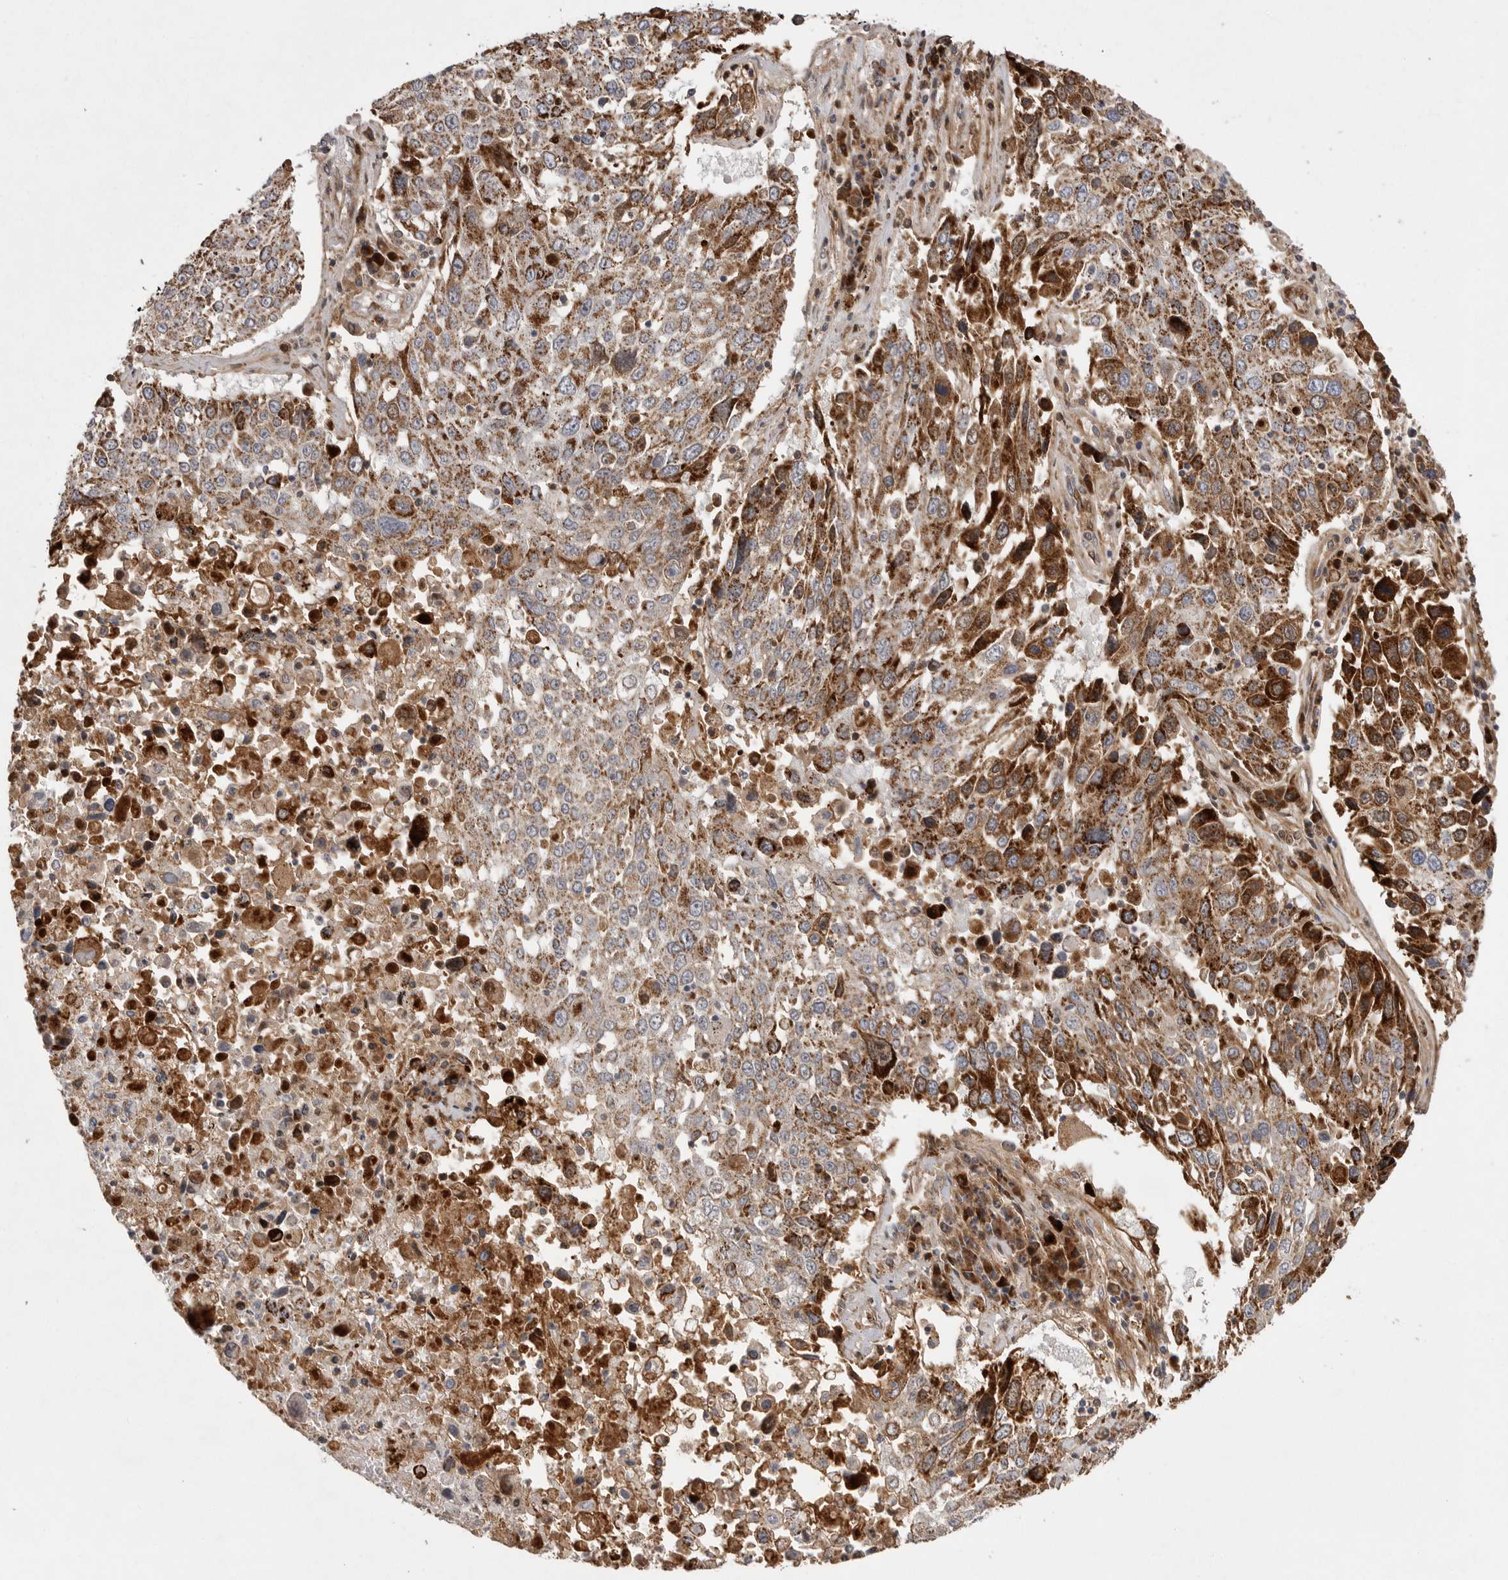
{"staining": {"intensity": "moderate", "quantity": ">75%", "location": "cytoplasmic/membranous"}, "tissue": "lung cancer", "cell_type": "Tumor cells", "image_type": "cancer", "snomed": [{"axis": "morphology", "description": "Squamous cell carcinoma, NOS"}, {"axis": "topography", "description": "Lung"}], "caption": "This photomicrograph demonstrates immunohistochemistry staining of human lung cancer, with medium moderate cytoplasmic/membranous staining in approximately >75% of tumor cells.", "gene": "KYAT3", "patient": {"sex": "male", "age": 65}}